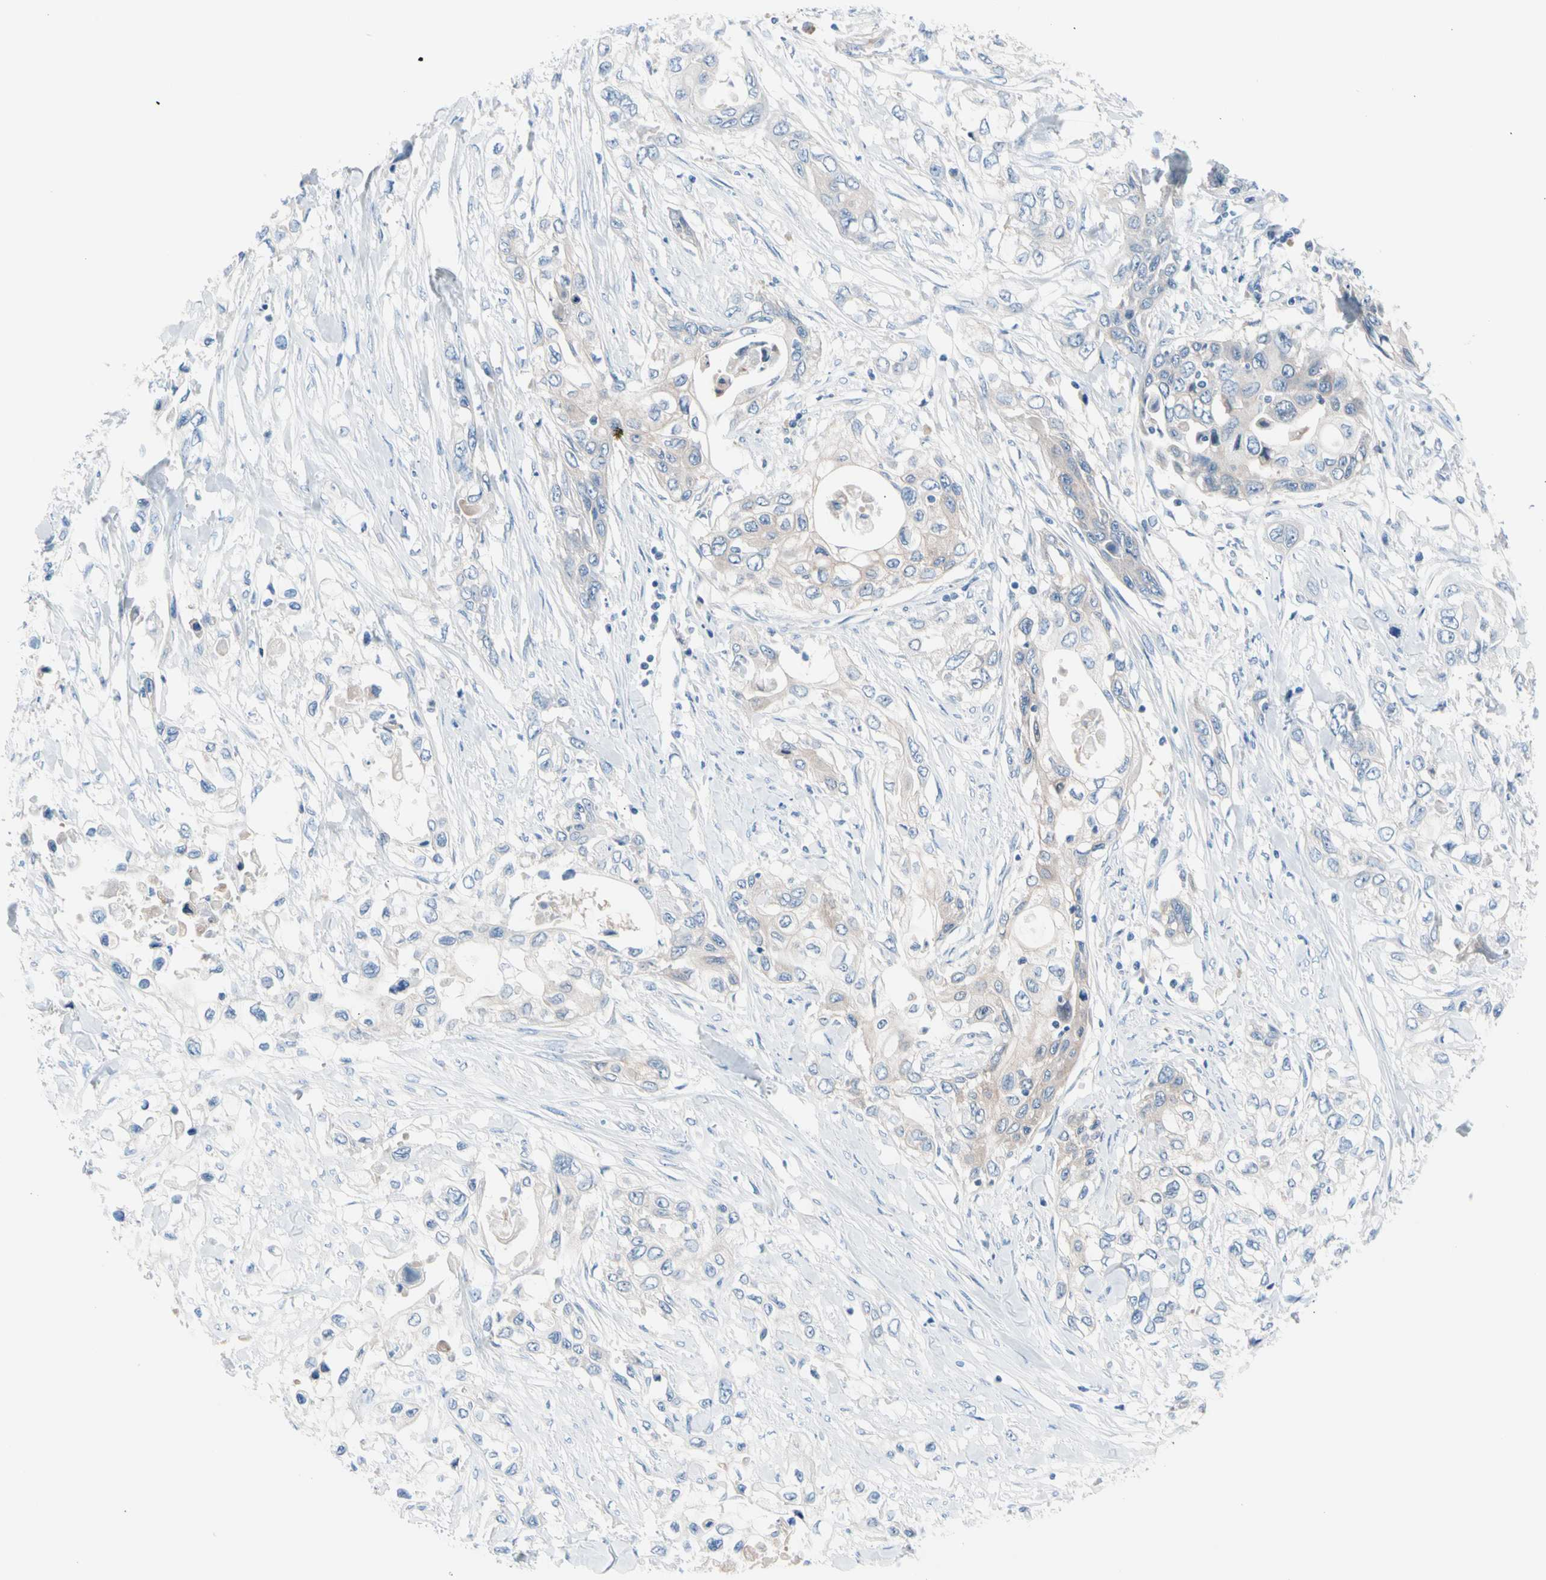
{"staining": {"intensity": "weak", "quantity": "<25%", "location": "cytoplasmic/membranous"}, "tissue": "pancreatic cancer", "cell_type": "Tumor cells", "image_type": "cancer", "snomed": [{"axis": "morphology", "description": "Adenocarcinoma, NOS"}, {"axis": "topography", "description": "Pancreas"}], "caption": "Immunohistochemical staining of human pancreatic adenocarcinoma exhibits no significant positivity in tumor cells.", "gene": "CASQ1", "patient": {"sex": "female", "age": 70}}